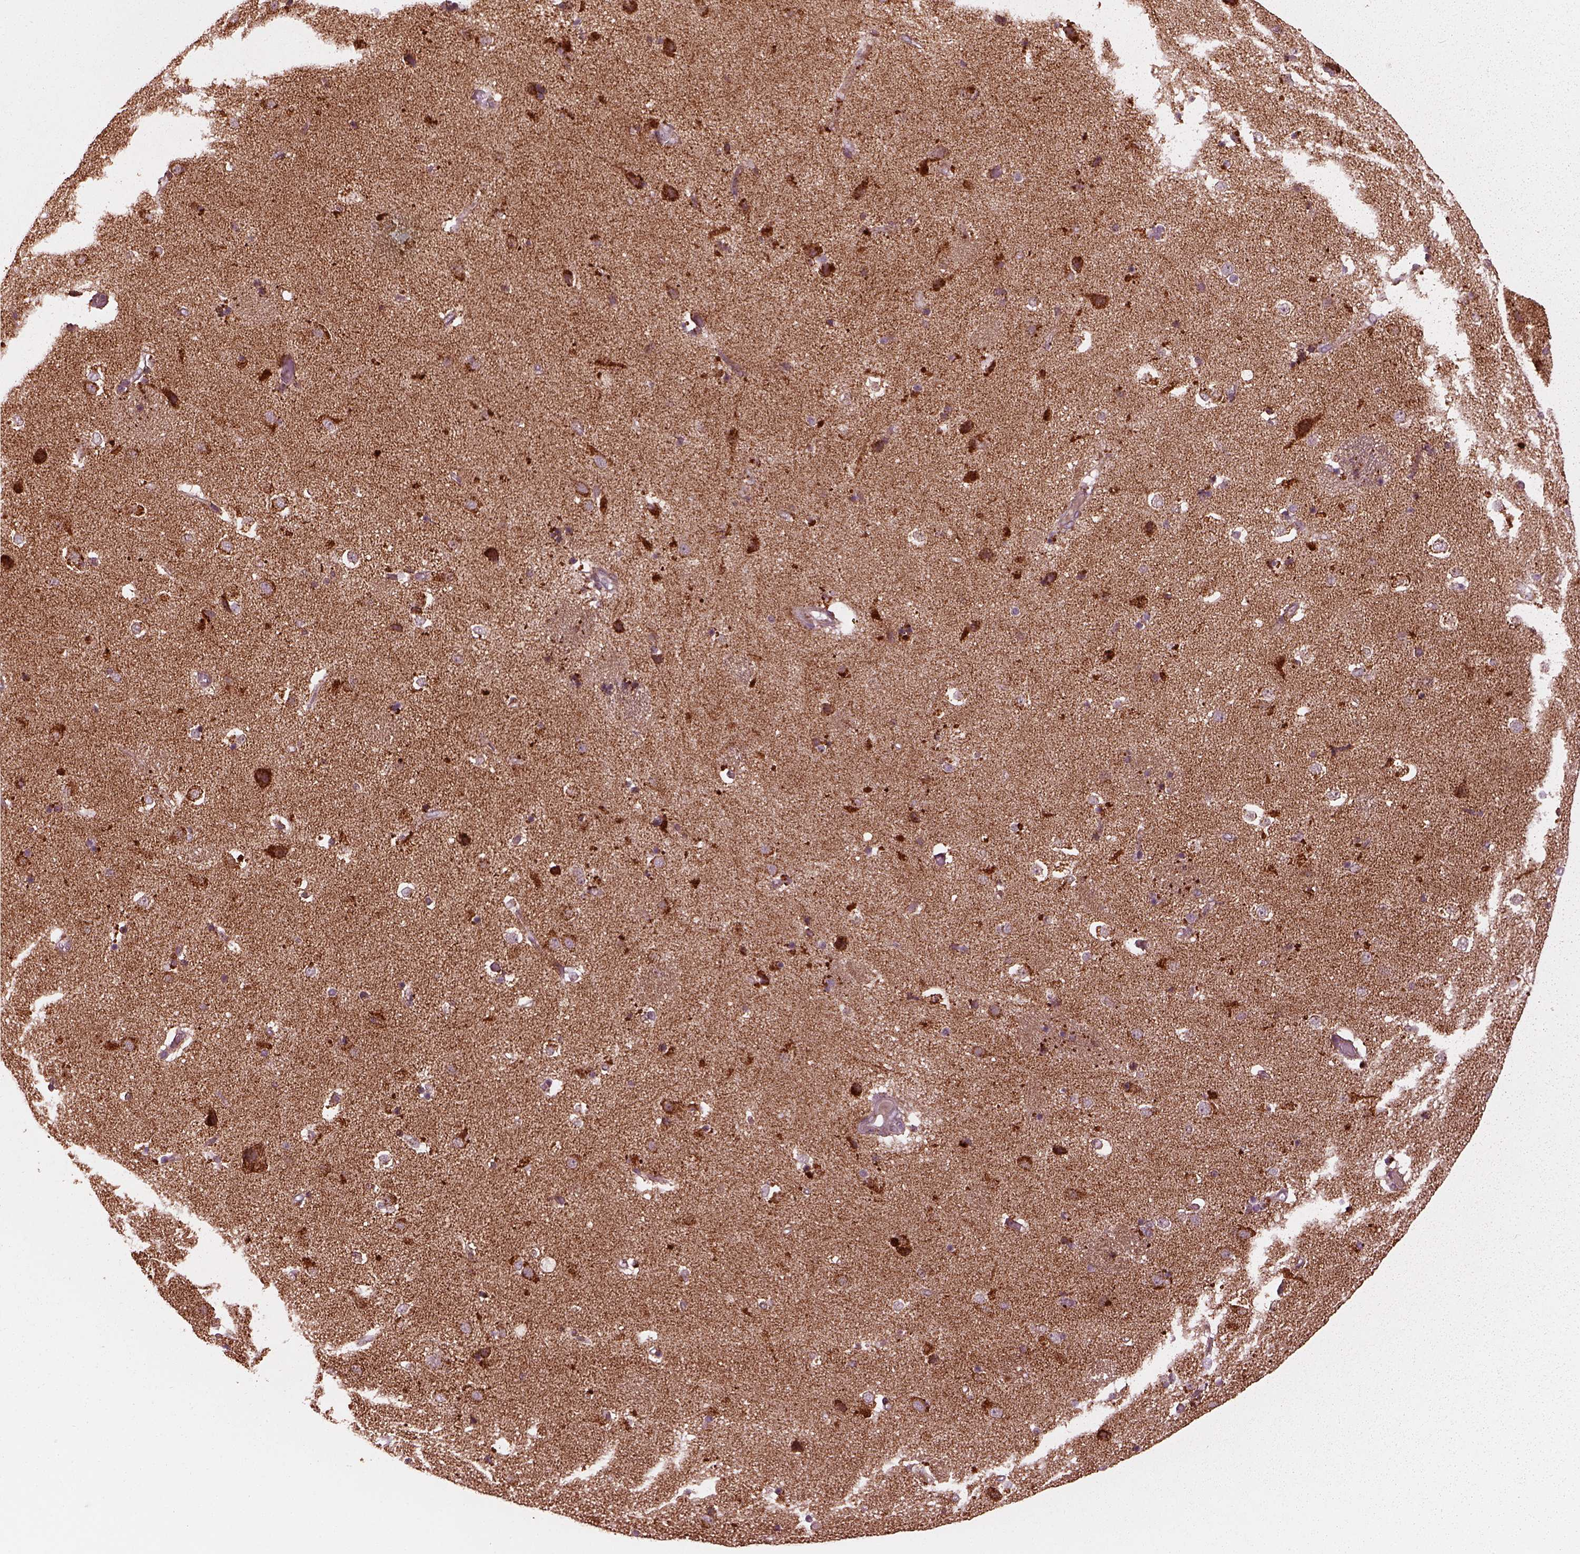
{"staining": {"intensity": "moderate", "quantity": "25%-75%", "location": "cytoplasmic/membranous"}, "tissue": "caudate", "cell_type": "Glial cells", "image_type": "normal", "snomed": [{"axis": "morphology", "description": "Normal tissue, NOS"}, {"axis": "topography", "description": "Lateral ventricle wall"}], "caption": "IHC micrograph of normal human caudate stained for a protein (brown), which exhibits medium levels of moderate cytoplasmic/membranous expression in approximately 25%-75% of glial cells.", "gene": "NDUFB10", "patient": {"sex": "female", "age": 71}}